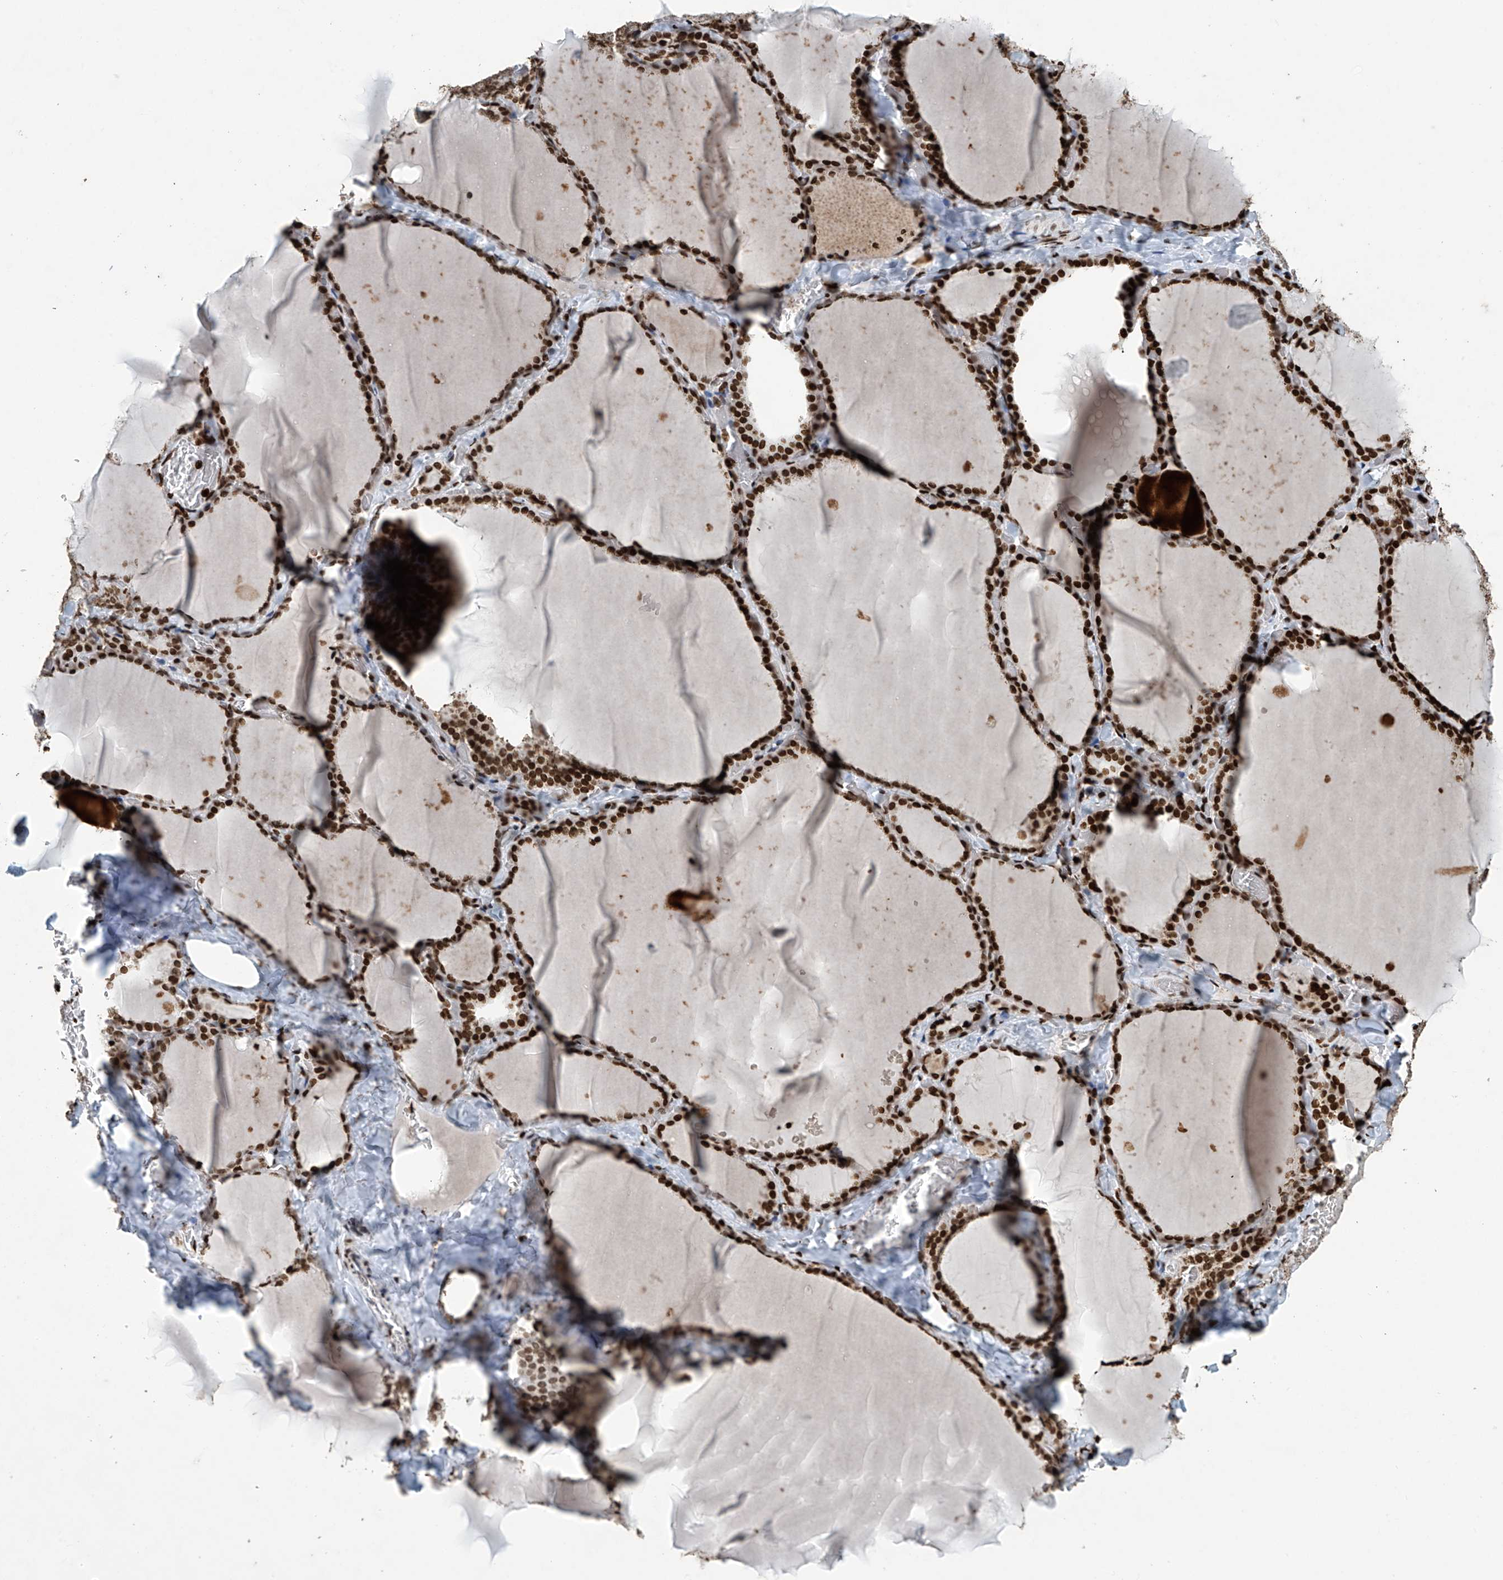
{"staining": {"intensity": "strong", "quantity": ">75%", "location": "nuclear"}, "tissue": "thyroid gland", "cell_type": "Glandular cells", "image_type": "normal", "snomed": [{"axis": "morphology", "description": "Normal tissue, NOS"}, {"axis": "topography", "description": "Thyroid gland"}], "caption": "Thyroid gland was stained to show a protein in brown. There is high levels of strong nuclear expression in about >75% of glandular cells. The protein is shown in brown color, while the nuclei are stained blue.", "gene": "H4C16", "patient": {"sex": "female", "age": 22}}